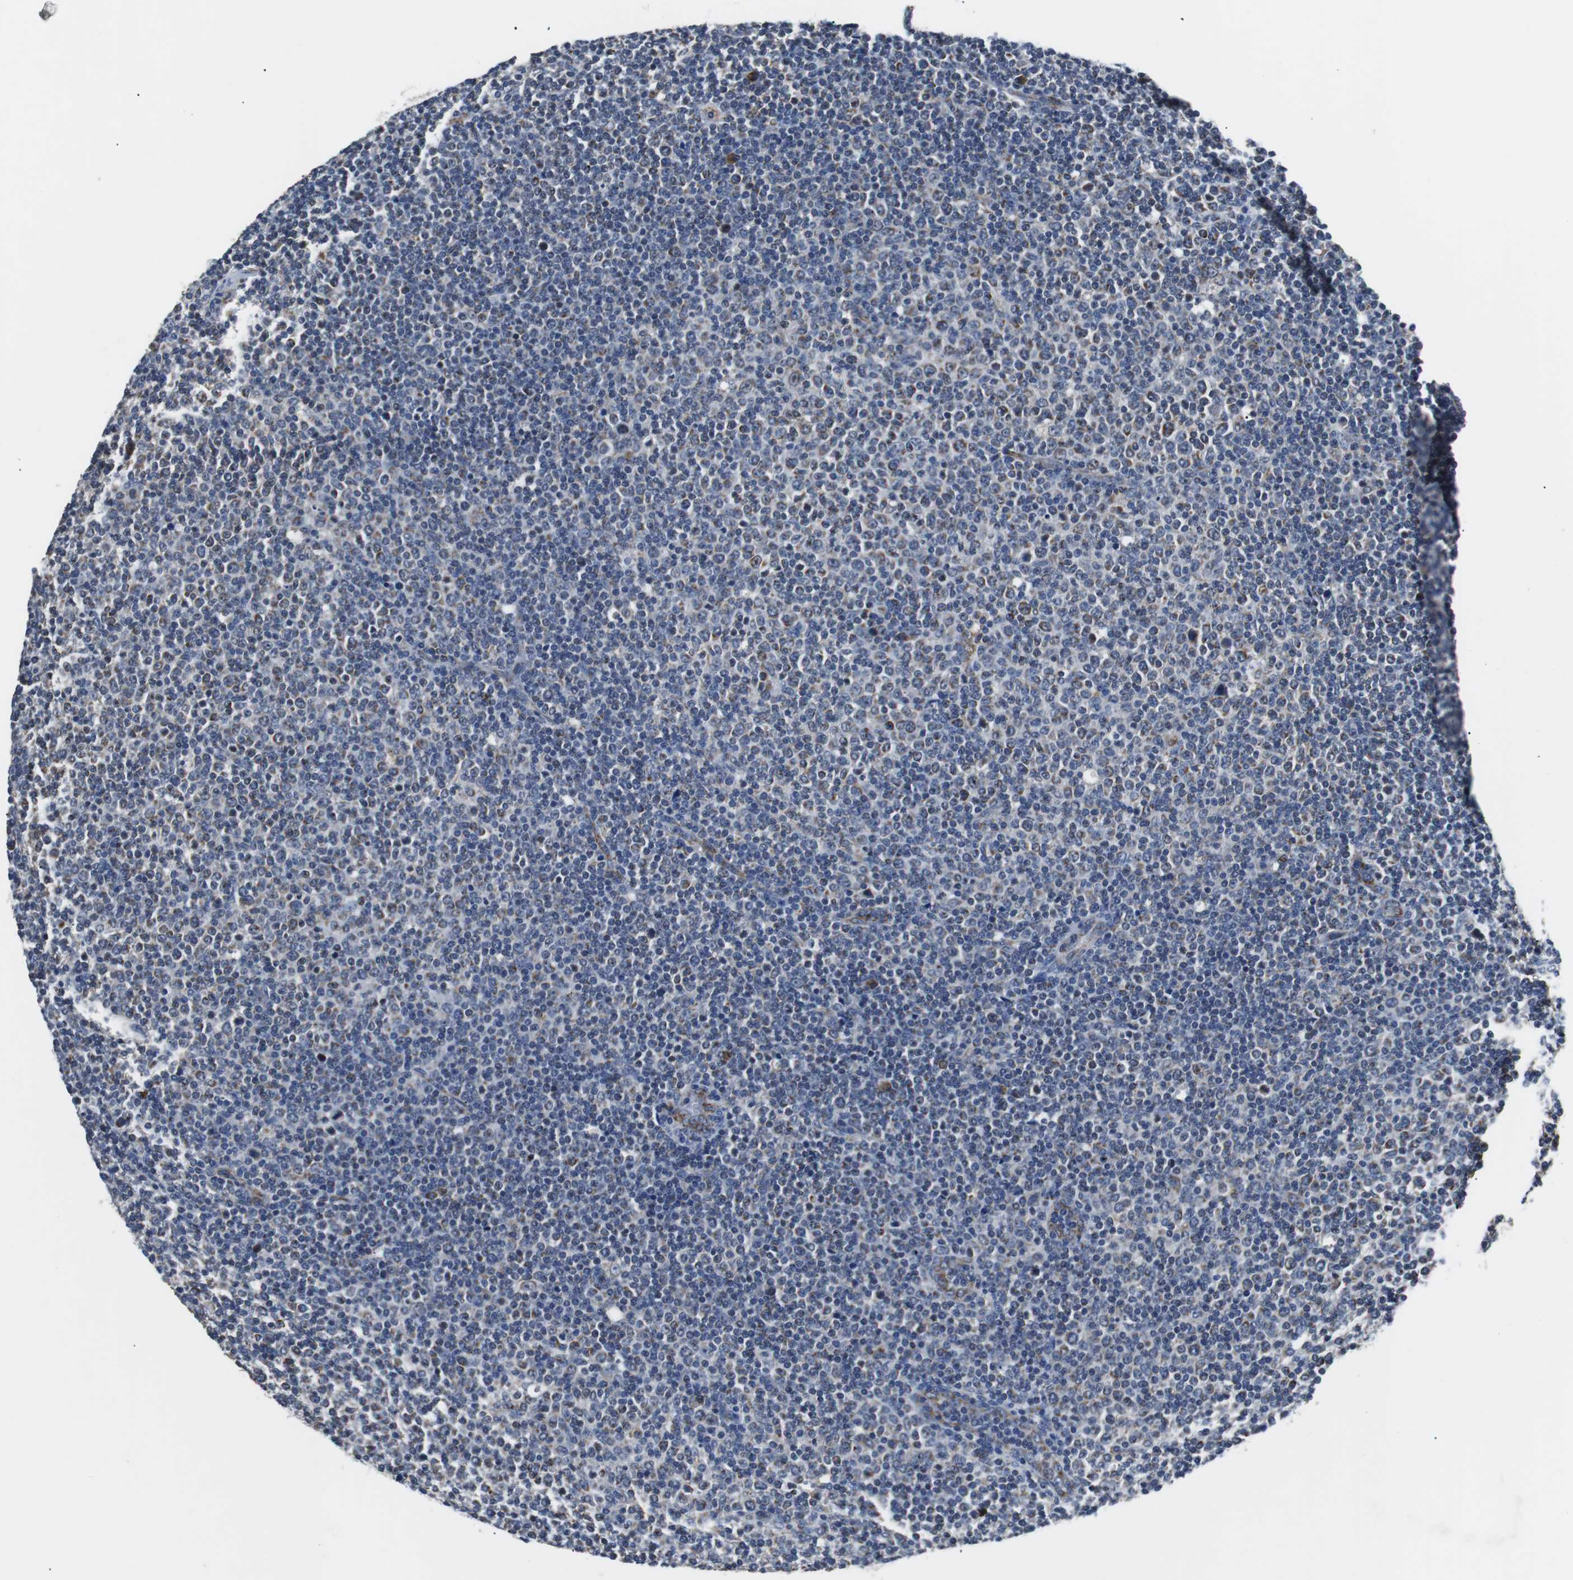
{"staining": {"intensity": "moderate", "quantity": "<25%", "location": "cytoplasmic/membranous"}, "tissue": "lymphoma", "cell_type": "Tumor cells", "image_type": "cancer", "snomed": [{"axis": "morphology", "description": "Malignant lymphoma, non-Hodgkin's type, Low grade"}, {"axis": "topography", "description": "Lymph node"}], "caption": "DAB (3,3'-diaminobenzidine) immunohistochemical staining of human lymphoma demonstrates moderate cytoplasmic/membranous protein positivity in approximately <25% of tumor cells. (DAB (3,3'-diaminobenzidine) IHC, brown staining for protein, blue staining for nuclei).", "gene": "PITRM1", "patient": {"sex": "male", "age": 70}}